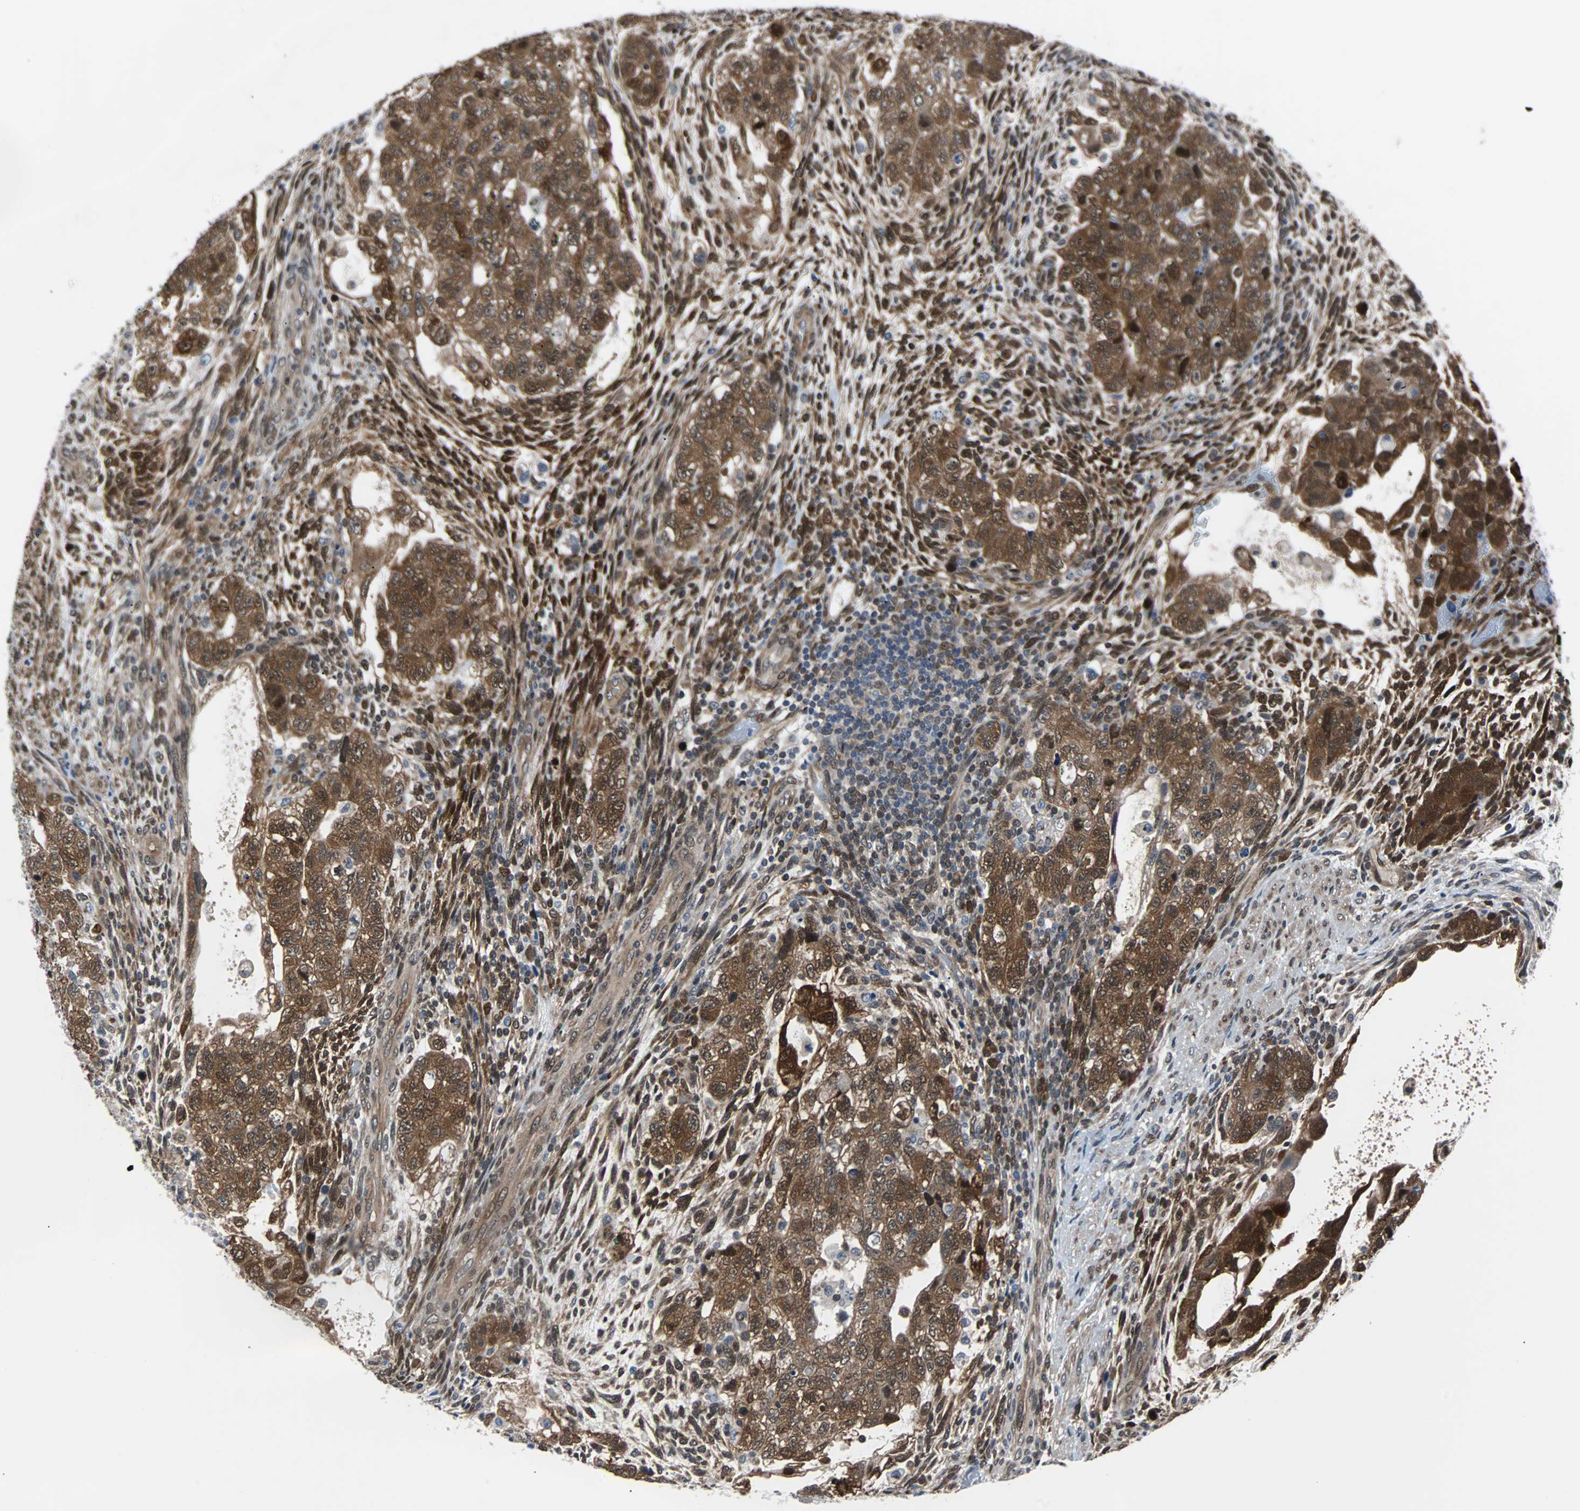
{"staining": {"intensity": "moderate", "quantity": ">75%", "location": "cytoplasmic/membranous,nuclear"}, "tissue": "testis cancer", "cell_type": "Tumor cells", "image_type": "cancer", "snomed": [{"axis": "morphology", "description": "Normal tissue, NOS"}, {"axis": "morphology", "description": "Carcinoma, Embryonal, NOS"}, {"axis": "topography", "description": "Testis"}], "caption": "Approximately >75% of tumor cells in testis cancer (embryonal carcinoma) show moderate cytoplasmic/membranous and nuclear protein positivity as visualized by brown immunohistochemical staining.", "gene": "MAP2K6", "patient": {"sex": "male", "age": 36}}